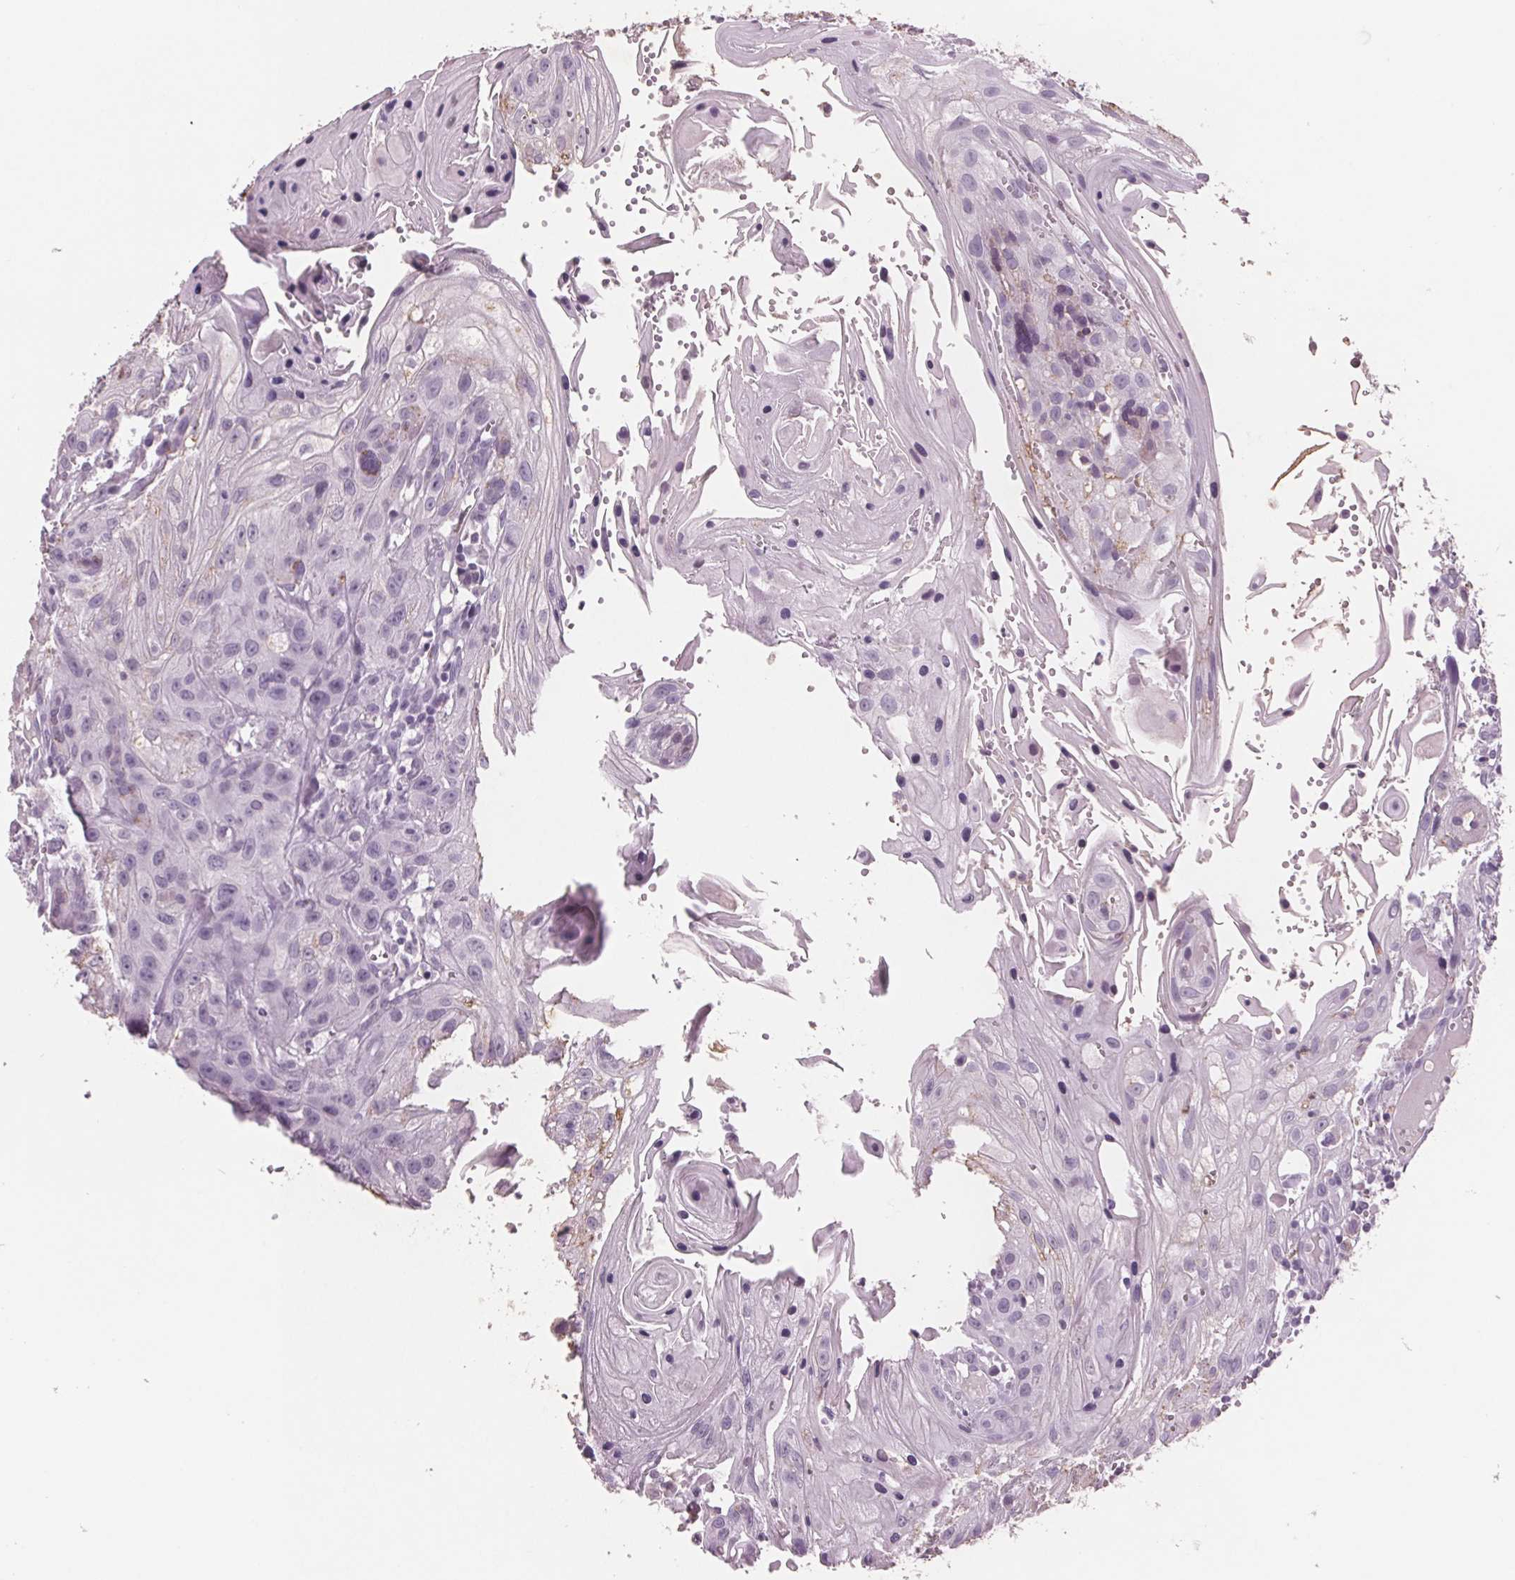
{"staining": {"intensity": "negative", "quantity": "none", "location": "none"}, "tissue": "head and neck cancer", "cell_type": "Tumor cells", "image_type": "cancer", "snomed": [{"axis": "morphology", "description": "Squamous cell carcinoma, NOS"}, {"axis": "topography", "description": "Oral tissue"}, {"axis": "topography", "description": "Head-Neck"}], "caption": "An immunohistochemistry (IHC) micrograph of squamous cell carcinoma (head and neck) is shown. There is no staining in tumor cells of squamous cell carcinoma (head and neck).", "gene": "PTPN14", "patient": {"sex": "male", "age": 58}}